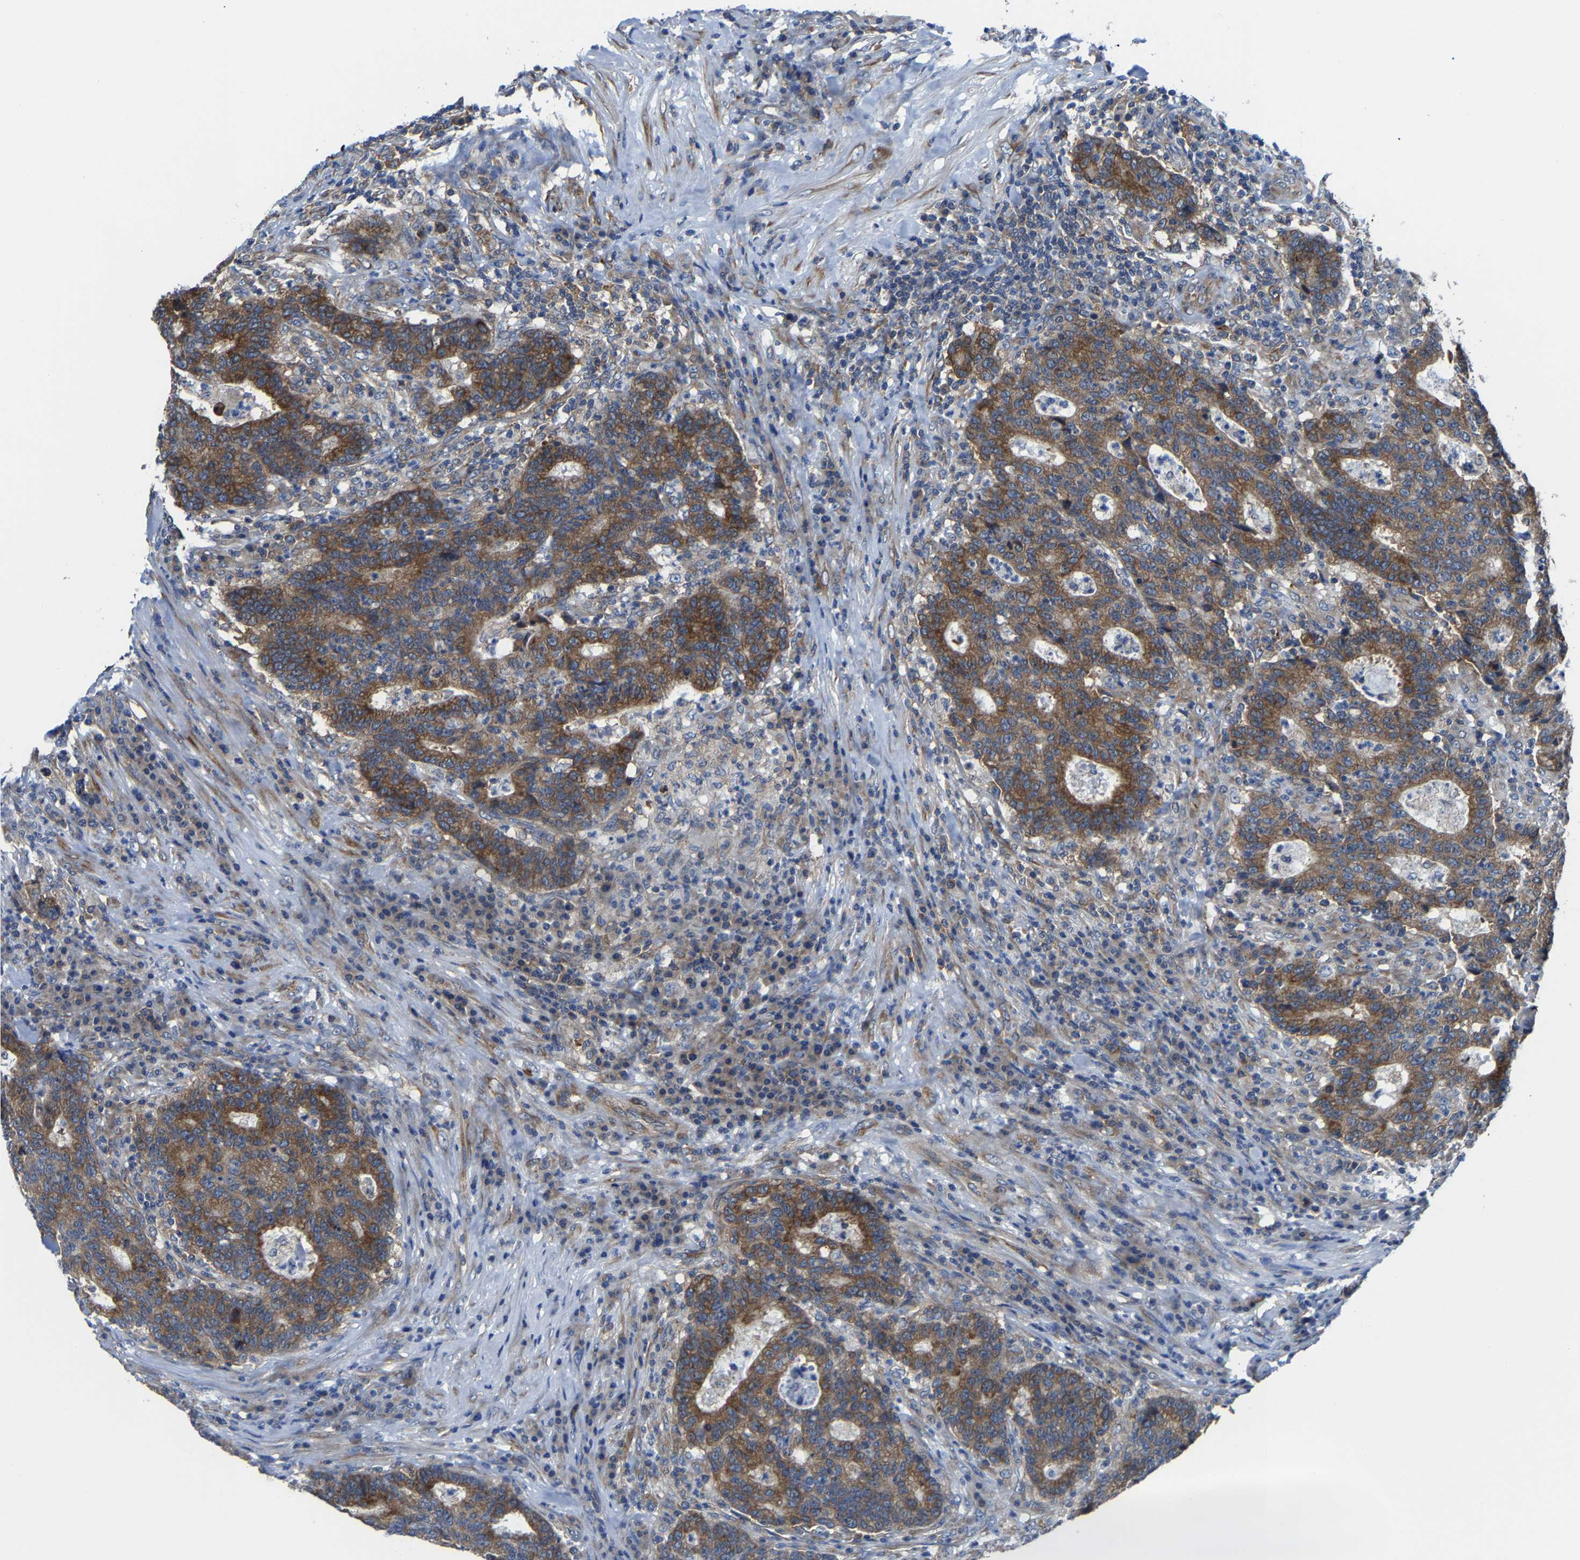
{"staining": {"intensity": "strong", "quantity": ">75%", "location": "cytoplasmic/membranous"}, "tissue": "colorectal cancer", "cell_type": "Tumor cells", "image_type": "cancer", "snomed": [{"axis": "morphology", "description": "Adenocarcinoma, NOS"}, {"axis": "topography", "description": "Colon"}], "caption": "A histopathology image of colorectal cancer (adenocarcinoma) stained for a protein displays strong cytoplasmic/membranous brown staining in tumor cells. The protein of interest is stained brown, and the nuclei are stained in blue (DAB (3,3'-diaminobenzidine) IHC with brightfield microscopy, high magnification).", "gene": "G3BP2", "patient": {"sex": "female", "age": 75}}